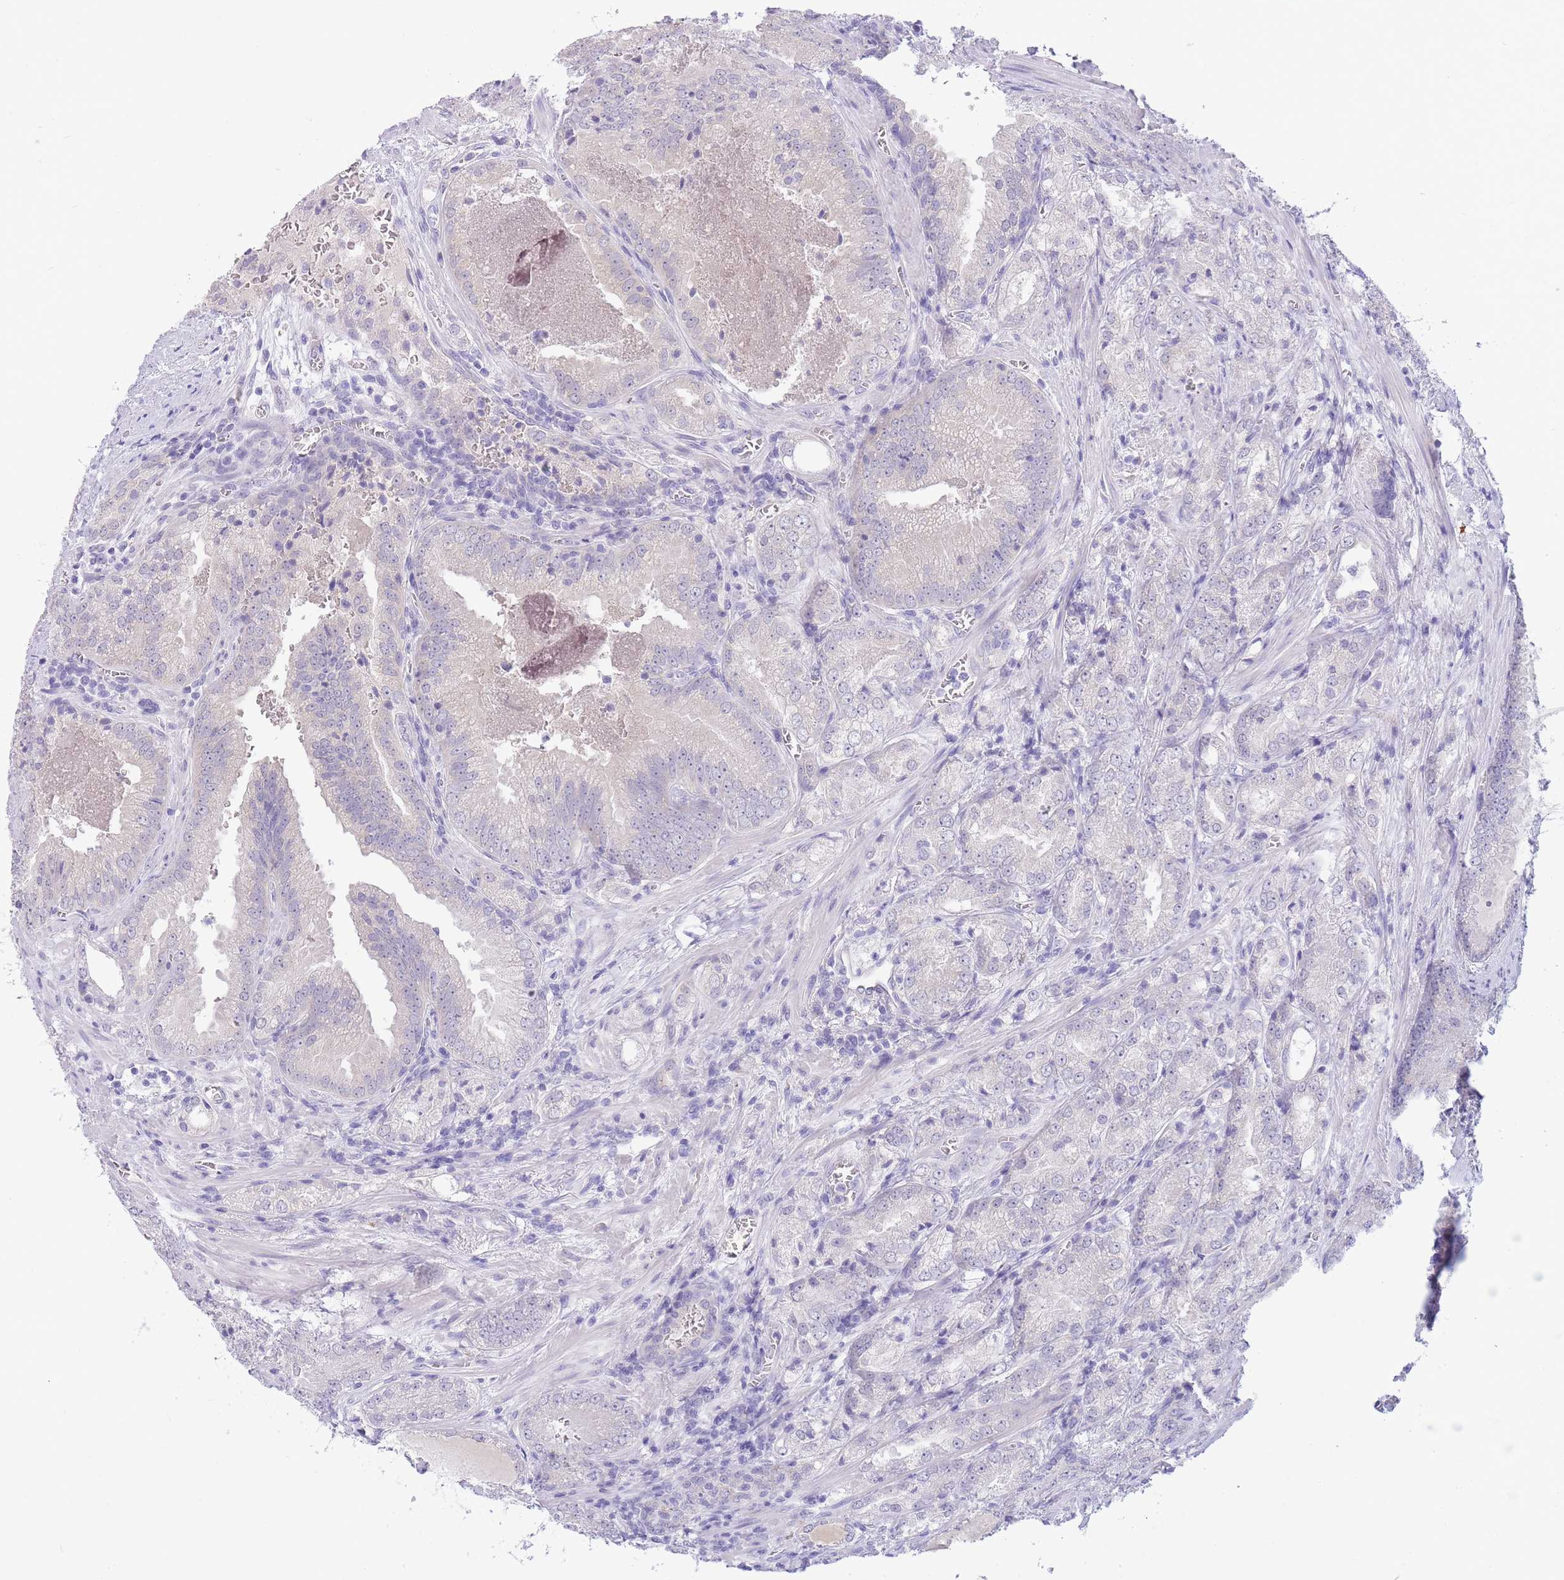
{"staining": {"intensity": "negative", "quantity": "none", "location": "none"}, "tissue": "prostate cancer", "cell_type": "Tumor cells", "image_type": "cancer", "snomed": [{"axis": "morphology", "description": "Adenocarcinoma, High grade"}, {"axis": "topography", "description": "Prostate"}], "caption": "Tumor cells are negative for brown protein staining in prostate cancer (adenocarcinoma (high-grade)).", "gene": "ASAP3", "patient": {"sex": "male", "age": 63}}